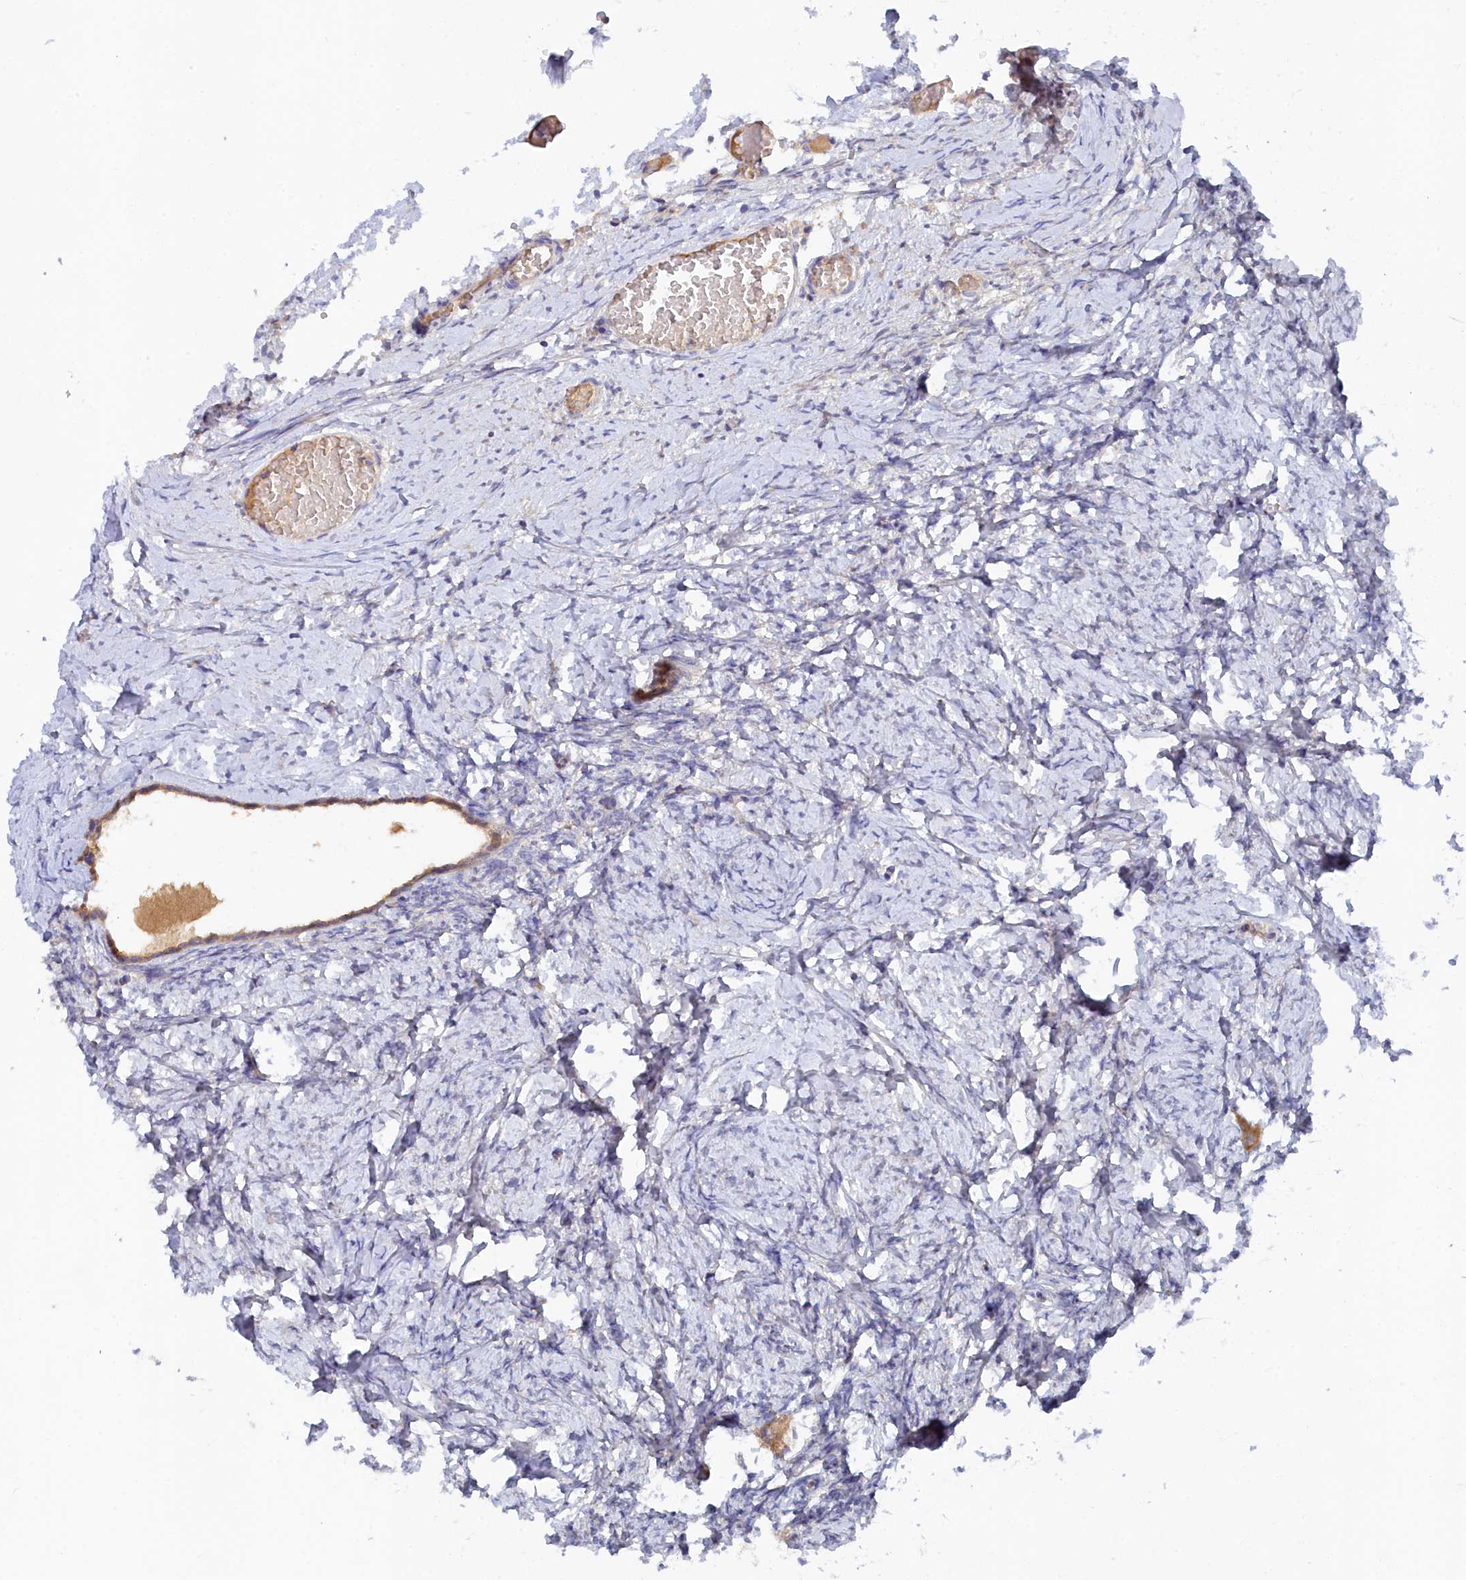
{"staining": {"intensity": "negative", "quantity": "none", "location": "none"}, "tissue": "ovary", "cell_type": "Ovarian stroma cells", "image_type": "normal", "snomed": [{"axis": "morphology", "description": "Normal tissue, NOS"}, {"axis": "topography", "description": "Ovary"}], "caption": "A photomicrograph of ovary stained for a protein displays no brown staining in ovarian stroma cells.", "gene": "SPATA5L1", "patient": {"sex": "female", "age": 27}}